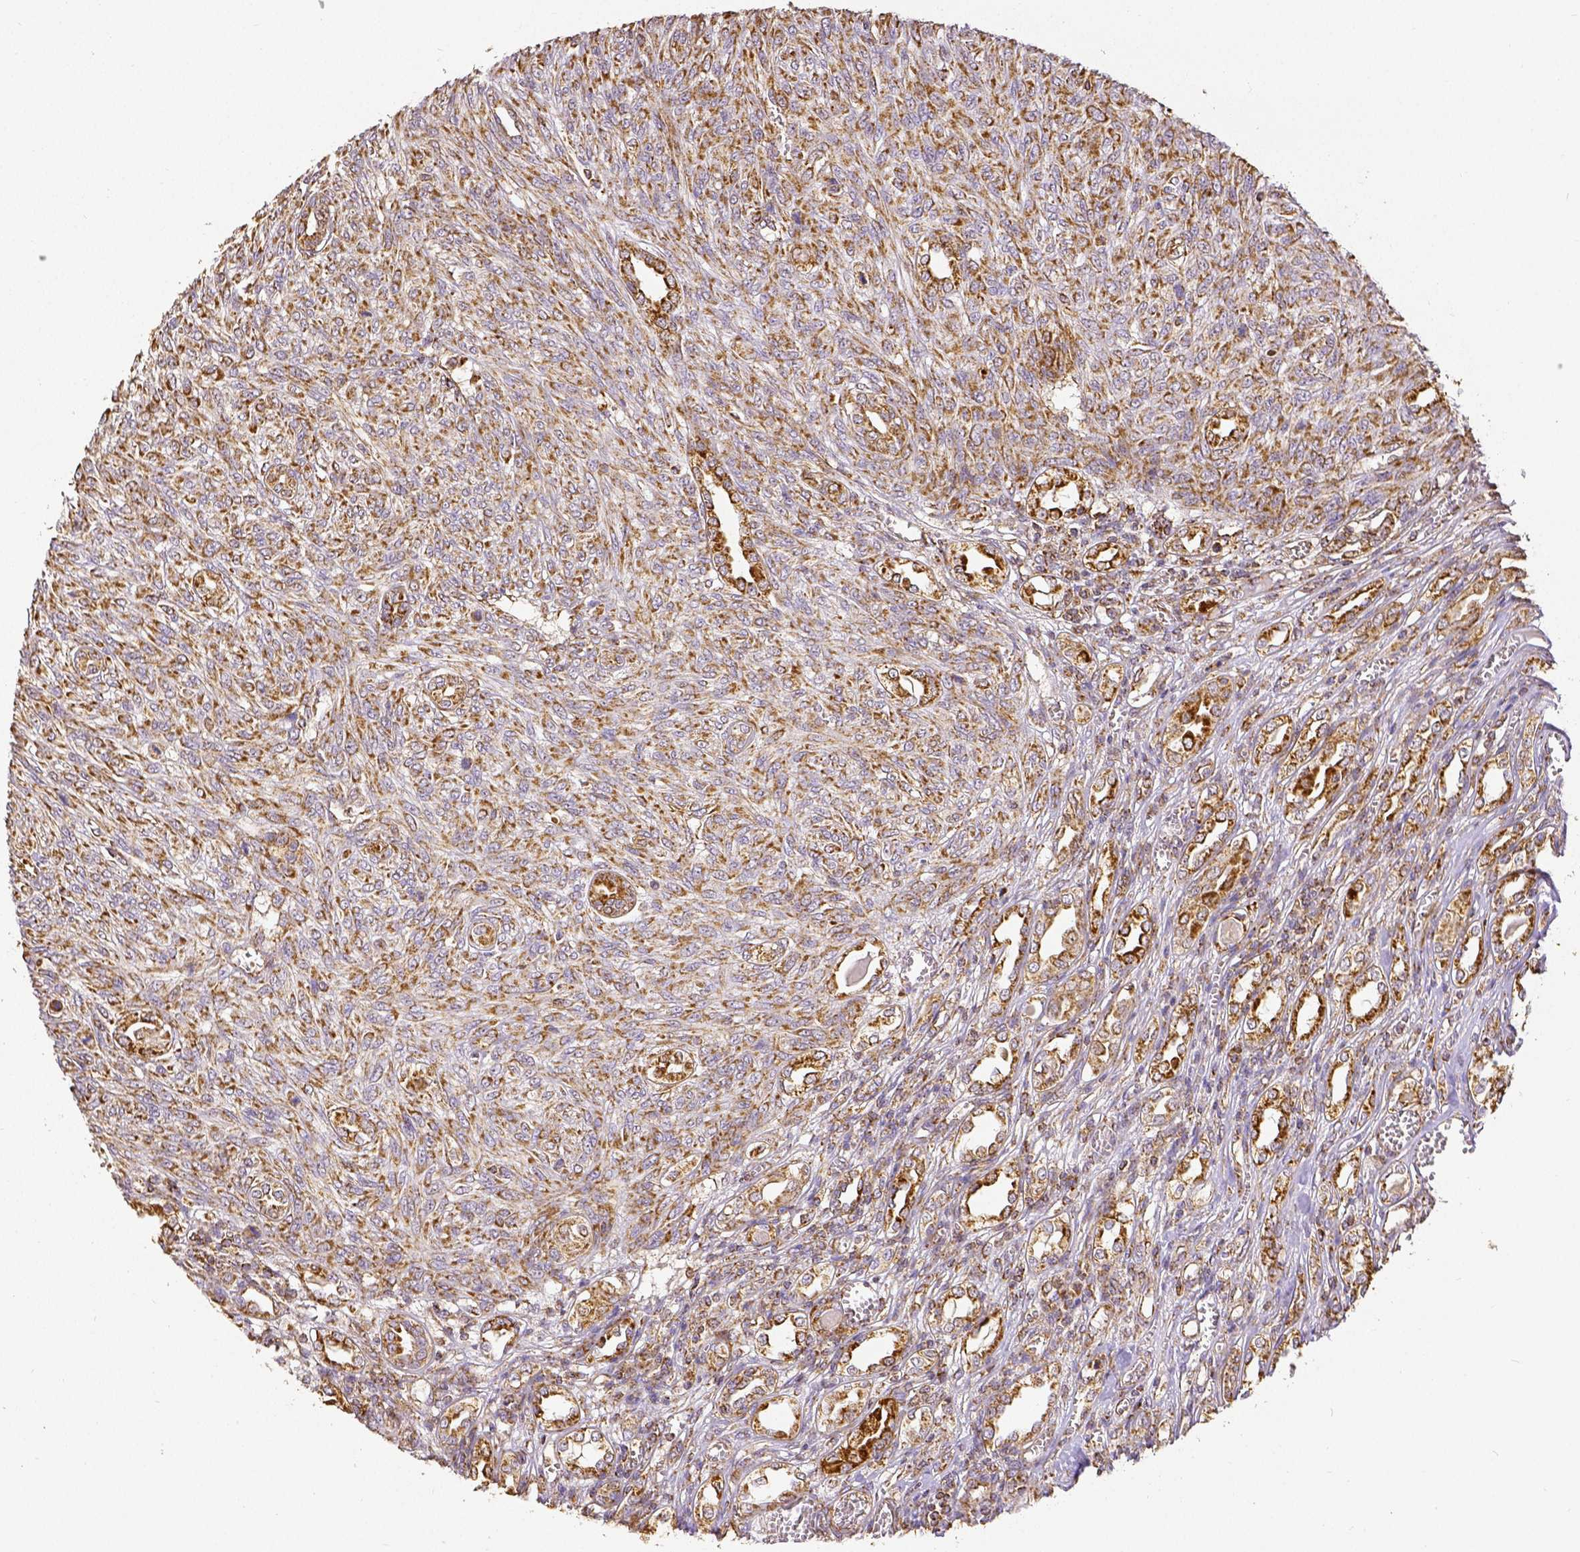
{"staining": {"intensity": "moderate", "quantity": ">75%", "location": "cytoplasmic/membranous"}, "tissue": "renal cancer", "cell_type": "Tumor cells", "image_type": "cancer", "snomed": [{"axis": "morphology", "description": "Adenocarcinoma, NOS"}, {"axis": "topography", "description": "Kidney"}], "caption": "A micrograph showing moderate cytoplasmic/membranous positivity in about >75% of tumor cells in adenocarcinoma (renal), as visualized by brown immunohistochemical staining.", "gene": "SDHB", "patient": {"sex": "male", "age": 58}}